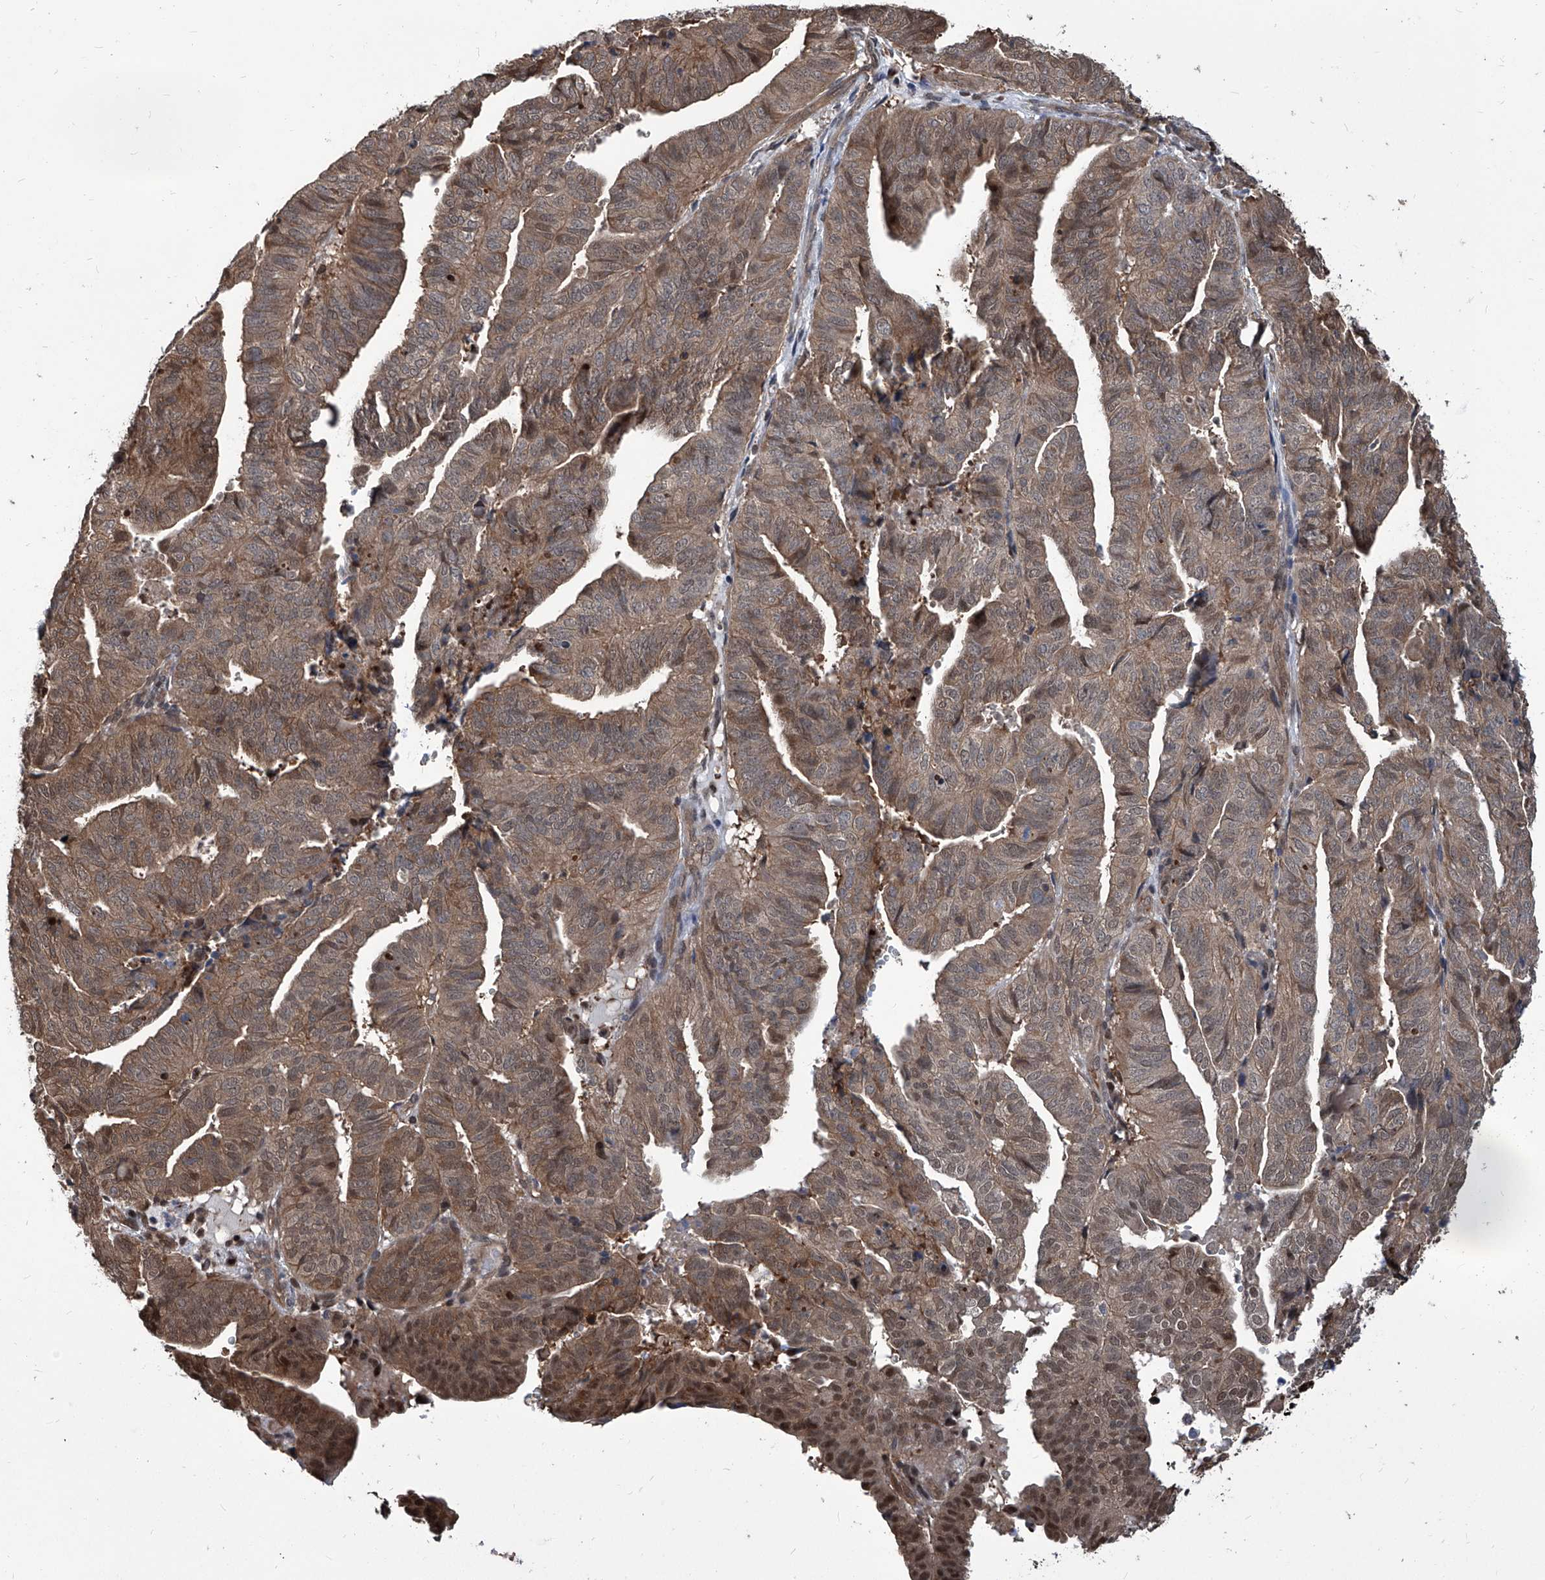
{"staining": {"intensity": "moderate", "quantity": ">75%", "location": "cytoplasmic/membranous,nuclear"}, "tissue": "endometrial cancer", "cell_type": "Tumor cells", "image_type": "cancer", "snomed": [{"axis": "morphology", "description": "Adenocarcinoma, NOS"}, {"axis": "topography", "description": "Uterus"}], "caption": "Immunohistochemical staining of human adenocarcinoma (endometrial) reveals medium levels of moderate cytoplasmic/membranous and nuclear staining in approximately >75% of tumor cells.", "gene": "PSMB1", "patient": {"sex": "female", "age": 77}}